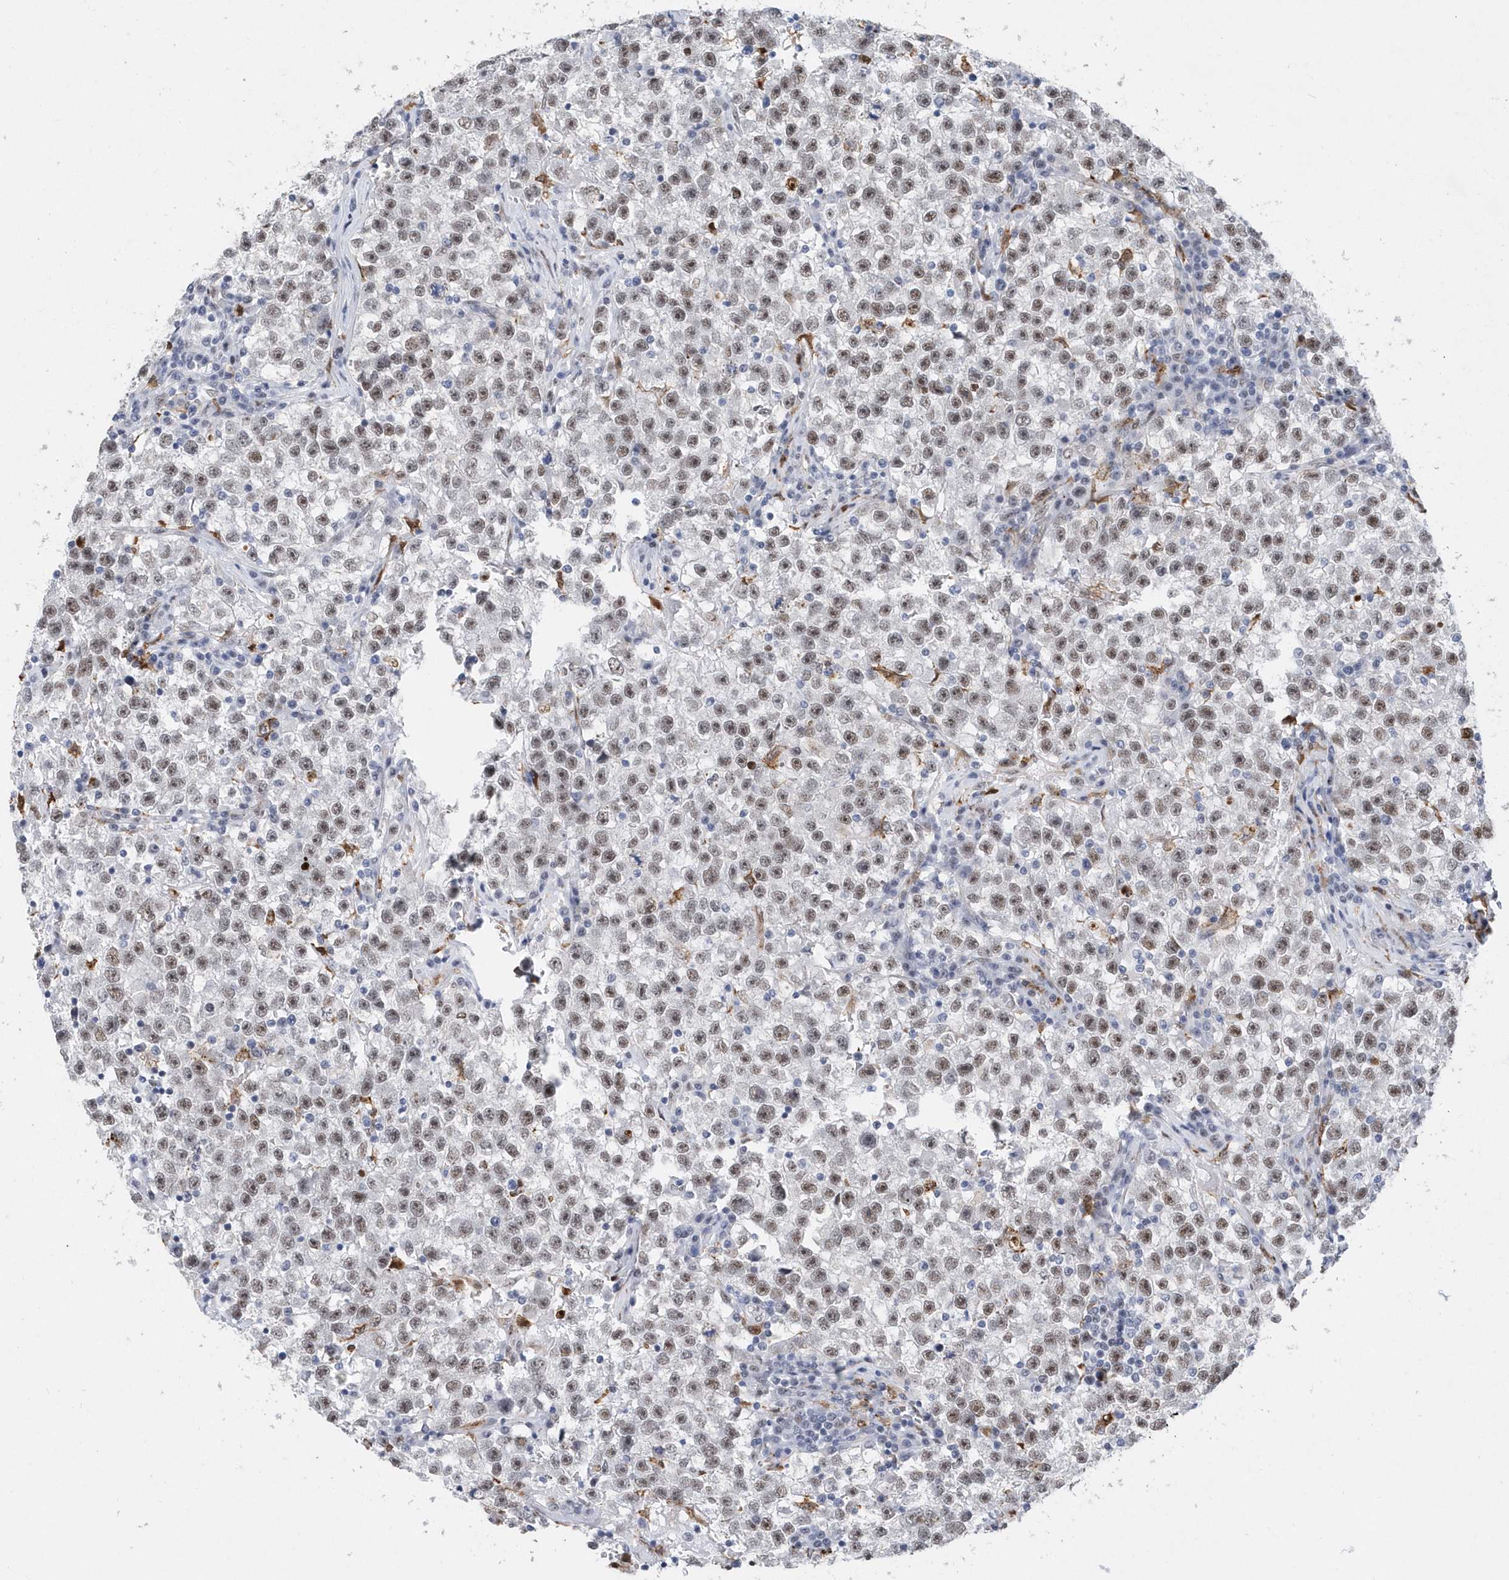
{"staining": {"intensity": "weak", "quantity": ">75%", "location": "nuclear"}, "tissue": "testis cancer", "cell_type": "Tumor cells", "image_type": "cancer", "snomed": [{"axis": "morphology", "description": "Seminoma, NOS"}, {"axis": "topography", "description": "Testis"}], "caption": "Protein positivity by immunohistochemistry displays weak nuclear positivity in approximately >75% of tumor cells in testis cancer. Immunohistochemistry (ihc) stains the protein of interest in brown and the nuclei are stained blue.", "gene": "RPP30", "patient": {"sex": "male", "age": 22}}